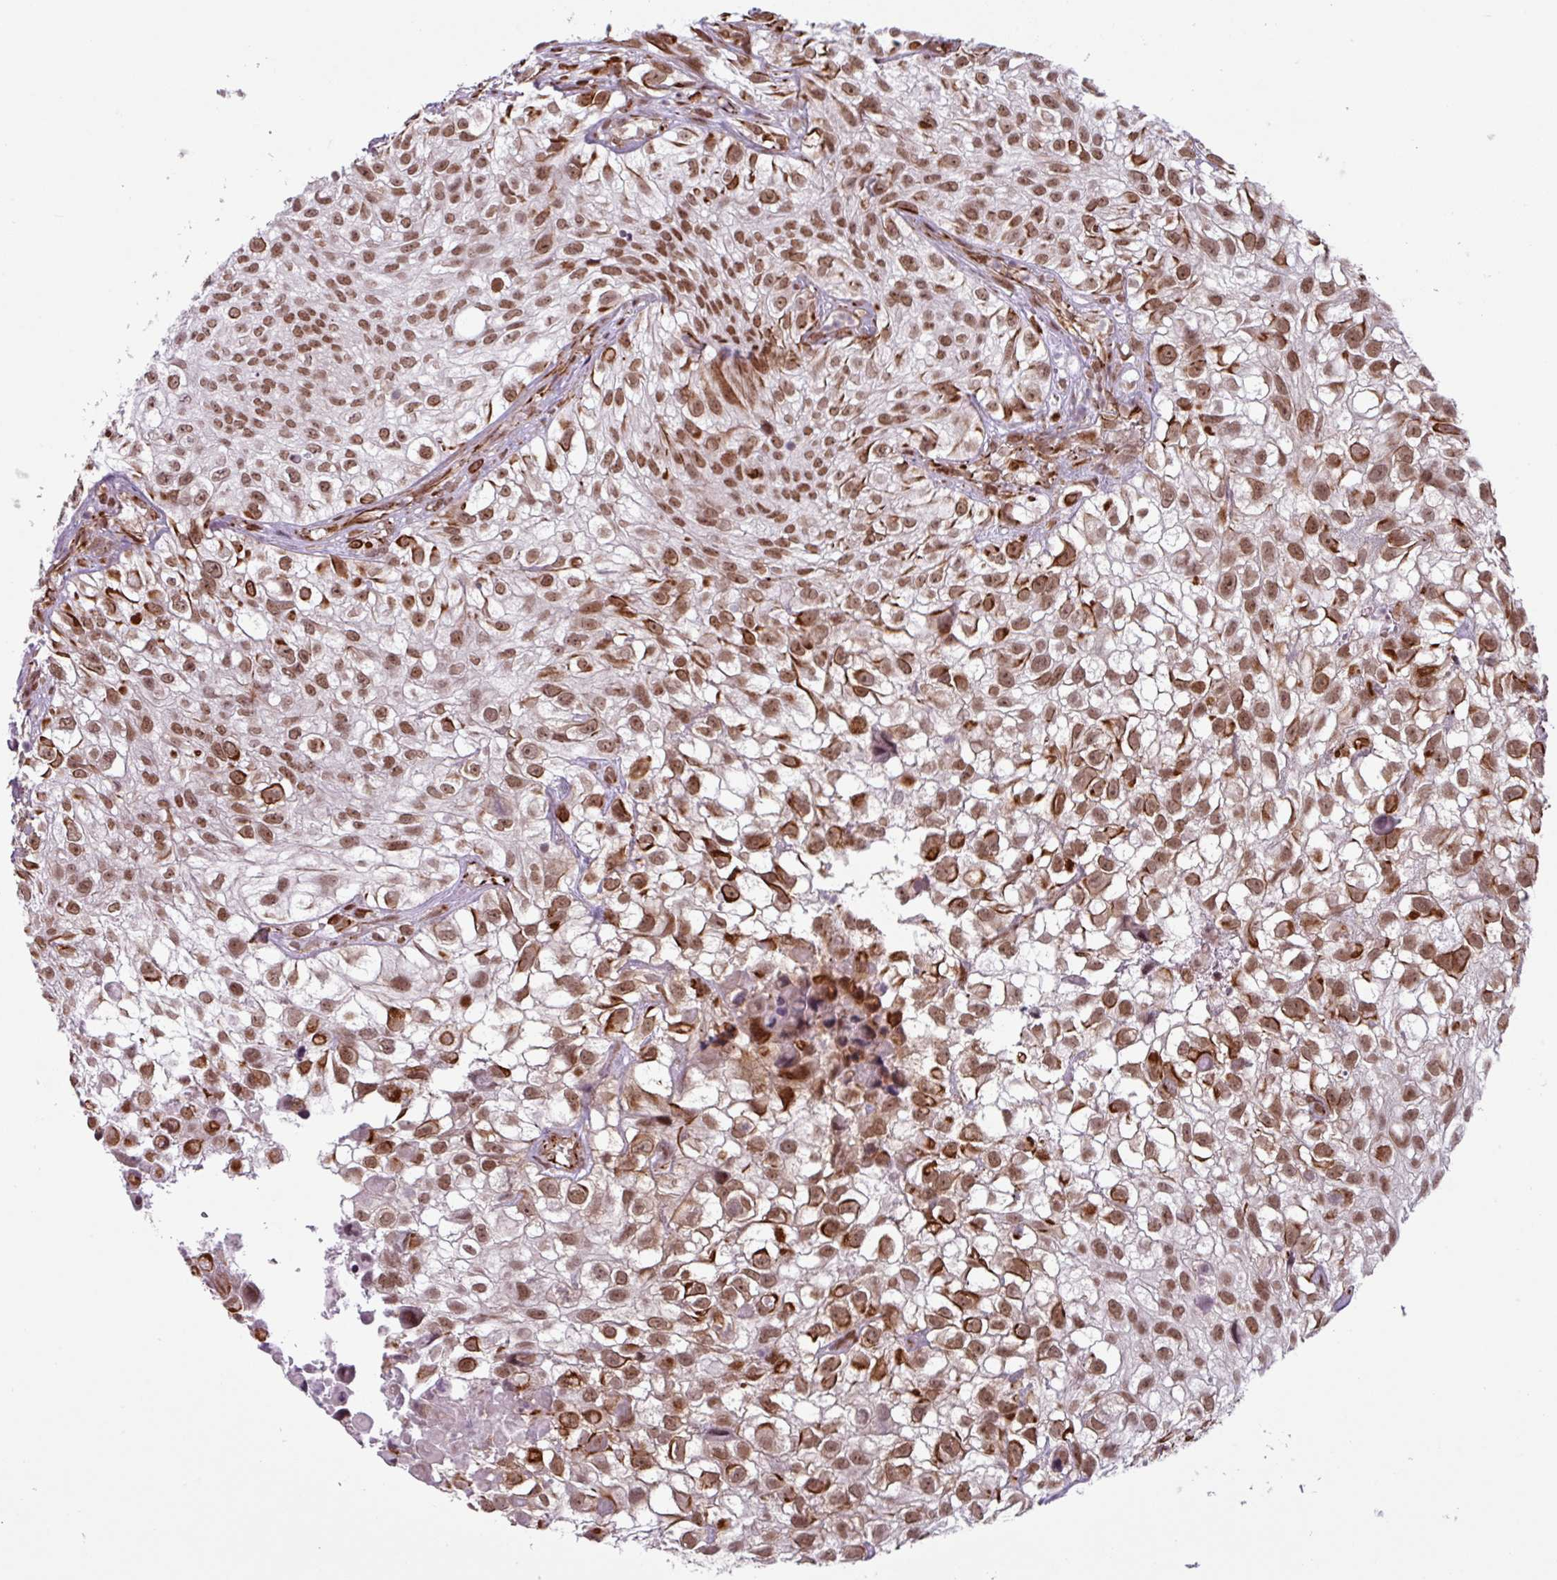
{"staining": {"intensity": "strong", "quantity": ">75%", "location": "cytoplasmic/membranous,nuclear"}, "tissue": "urothelial cancer", "cell_type": "Tumor cells", "image_type": "cancer", "snomed": [{"axis": "morphology", "description": "Urothelial carcinoma, High grade"}, {"axis": "topography", "description": "Urinary bladder"}], "caption": "Strong cytoplasmic/membranous and nuclear protein staining is appreciated in about >75% of tumor cells in urothelial cancer.", "gene": "CHD3", "patient": {"sex": "male", "age": 56}}